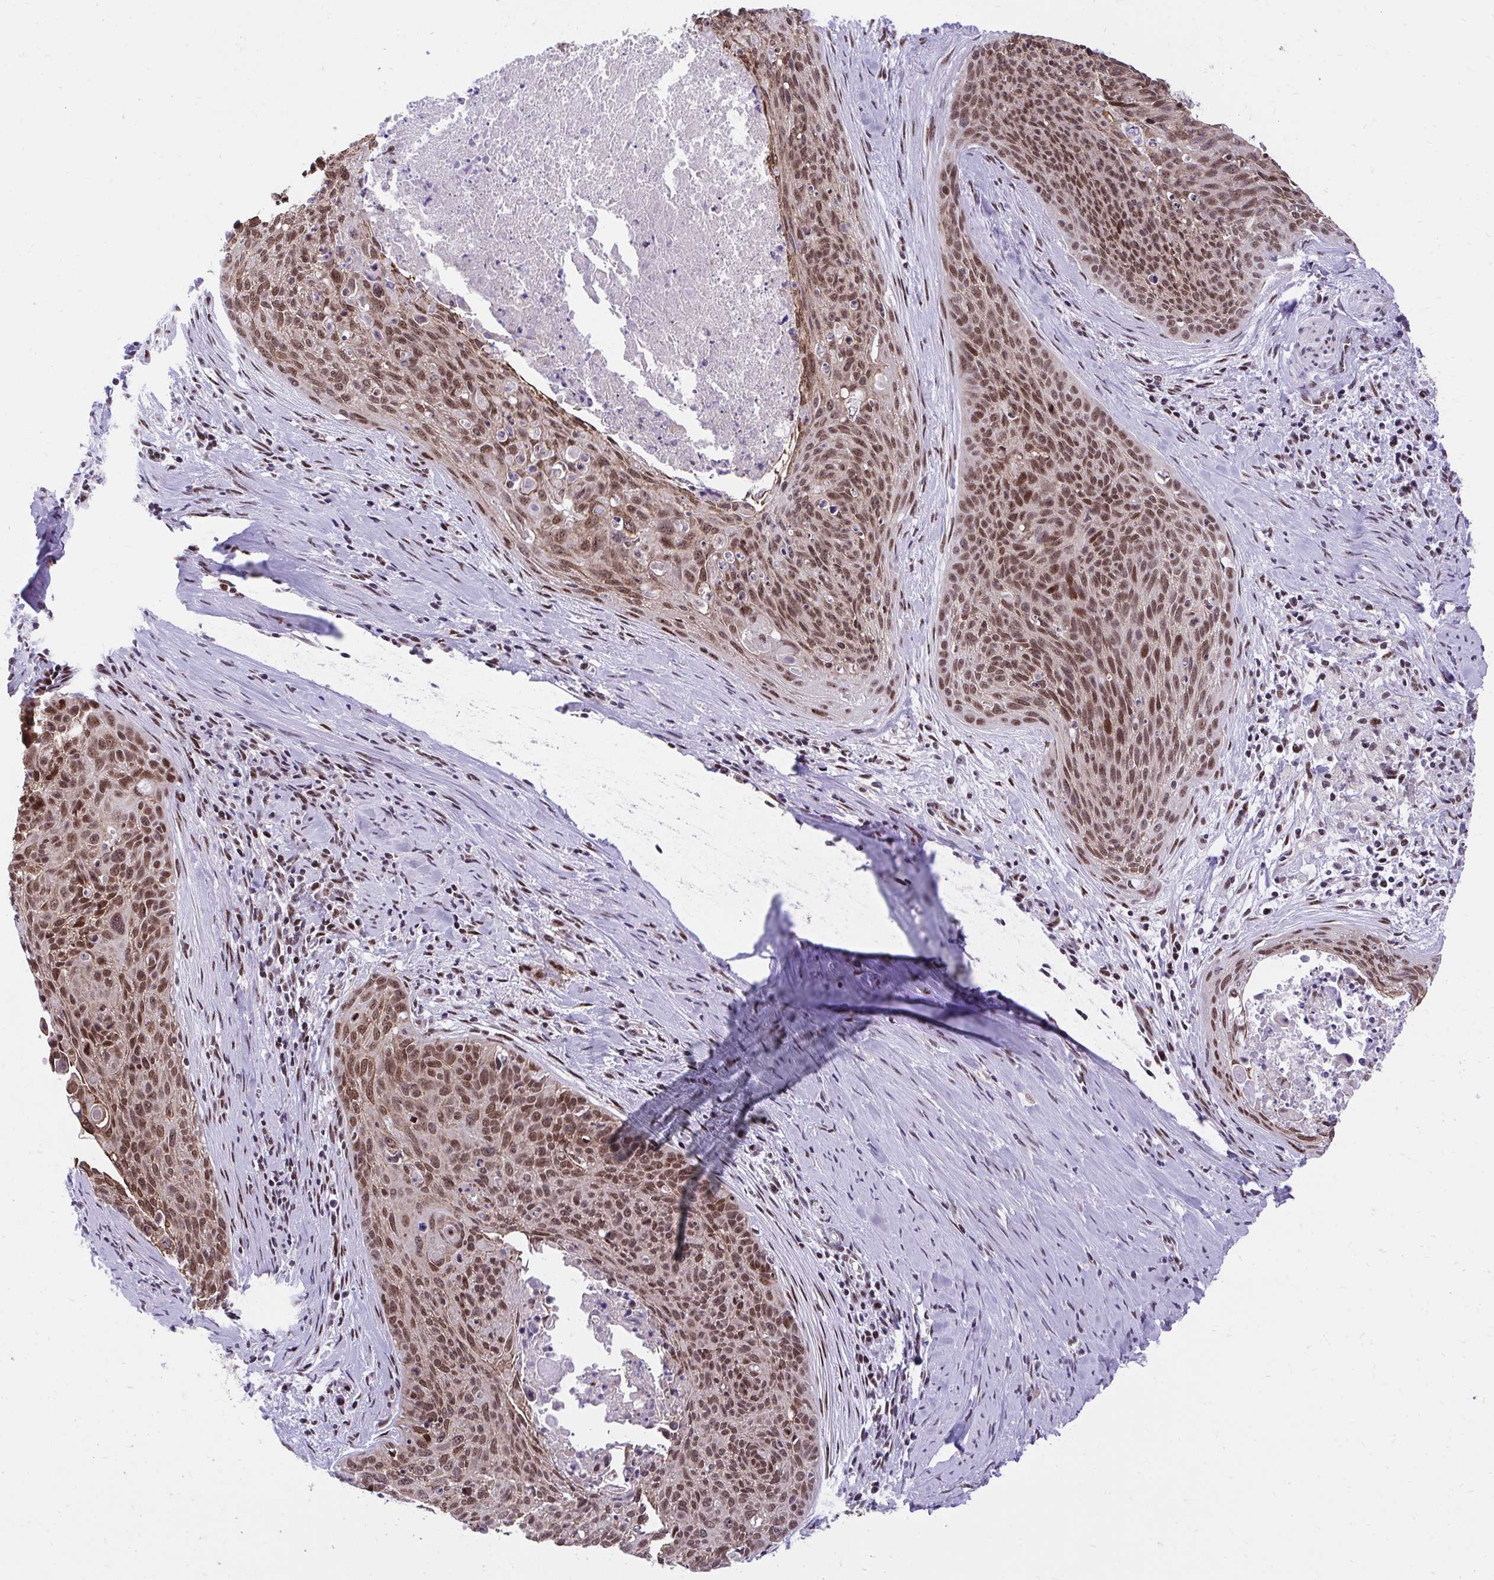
{"staining": {"intensity": "moderate", "quantity": ">75%", "location": "nuclear"}, "tissue": "cervical cancer", "cell_type": "Tumor cells", "image_type": "cancer", "snomed": [{"axis": "morphology", "description": "Squamous cell carcinoma, NOS"}, {"axis": "topography", "description": "Cervix"}], "caption": "Squamous cell carcinoma (cervical) stained with a brown dye demonstrates moderate nuclear positive expression in about >75% of tumor cells.", "gene": "HOXA4", "patient": {"sex": "female", "age": 55}}